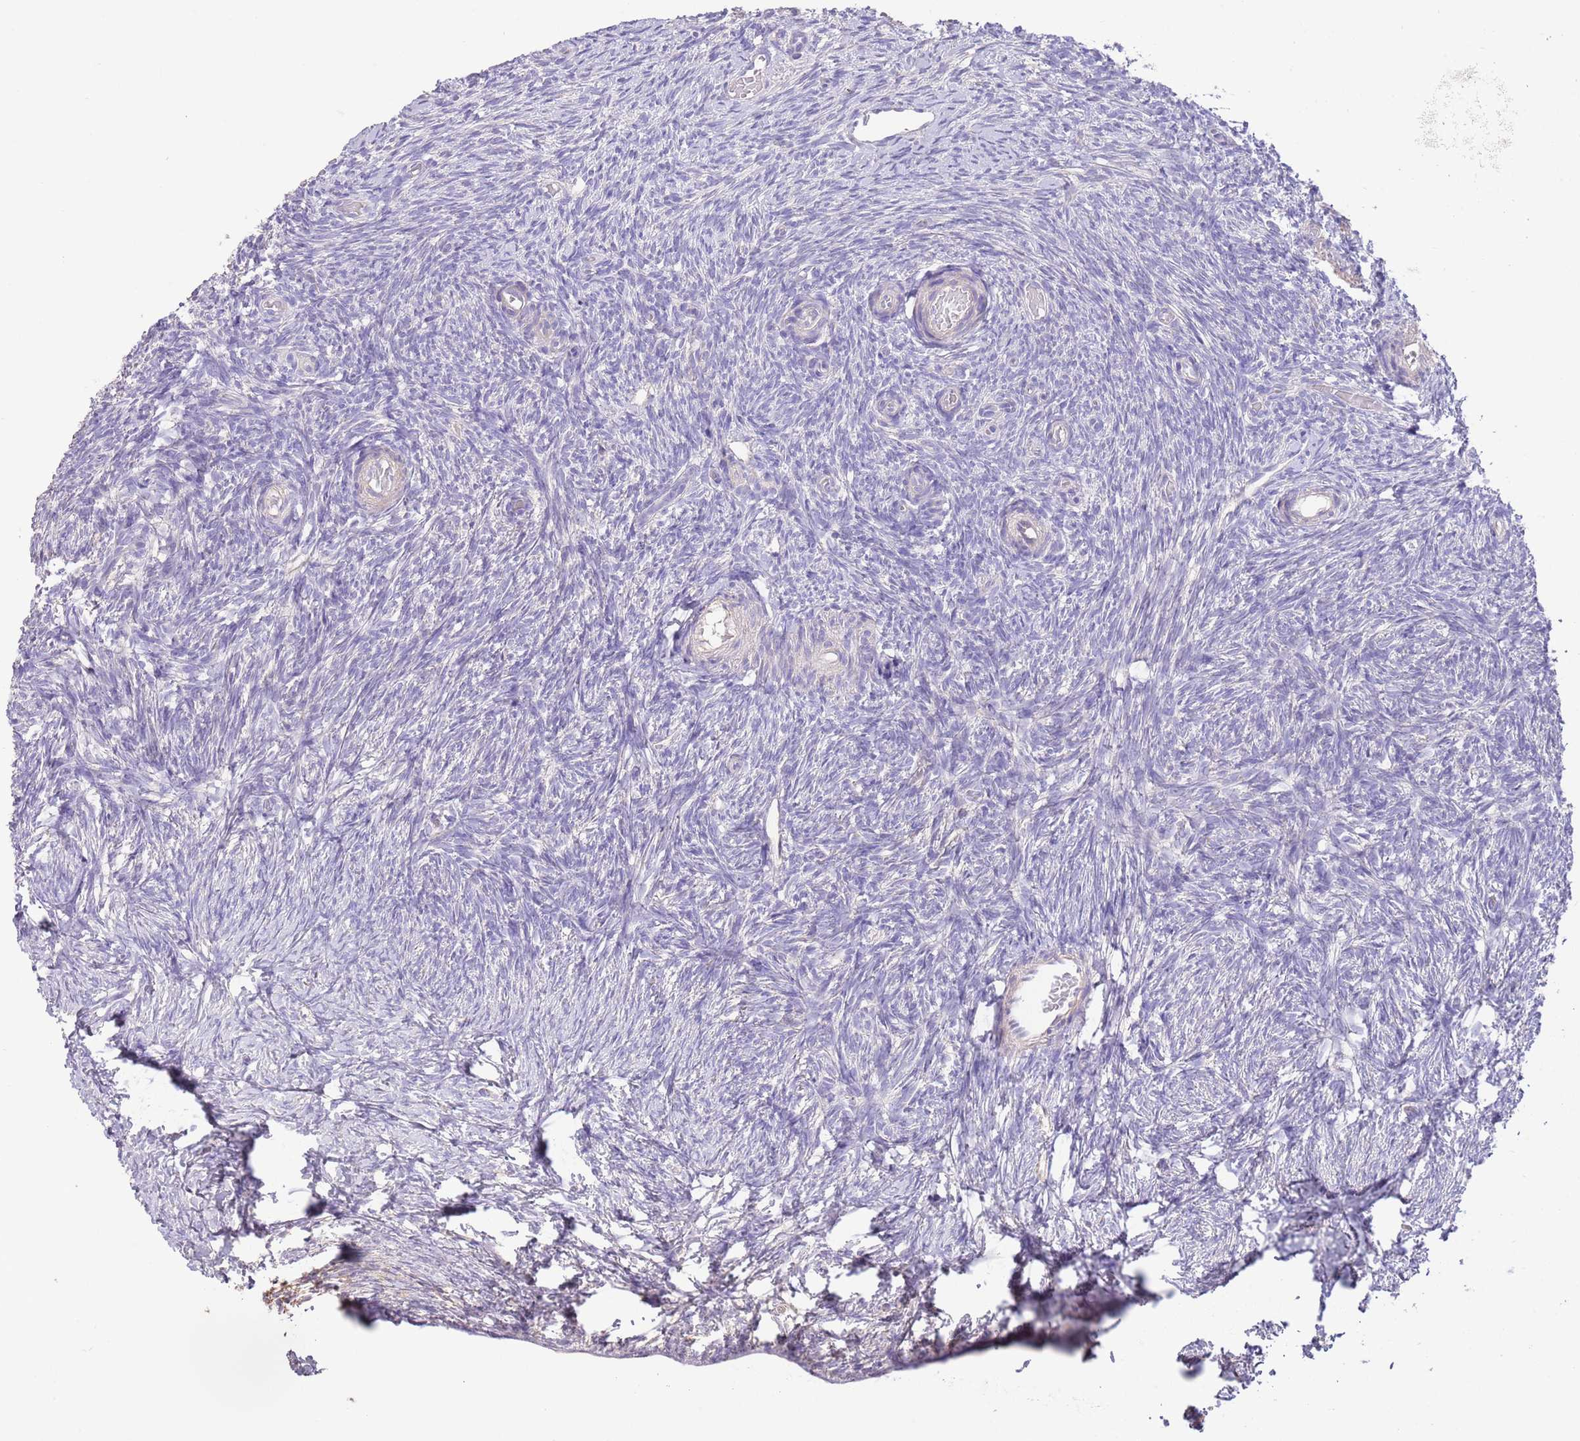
{"staining": {"intensity": "negative", "quantity": "none", "location": "none"}, "tissue": "ovary", "cell_type": "Ovarian stroma cells", "image_type": "normal", "snomed": [{"axis": "morphology", "description": "Normal tissue, NOS"}, {"axis": "topography", "description": "Ovary"}], "caption": "This is an IHC micrograph of benign ovary. There is no staining in ovarian stroma cells.", "gene": "SFTPA1", "patient": {"sex": "female", "age": 39}}